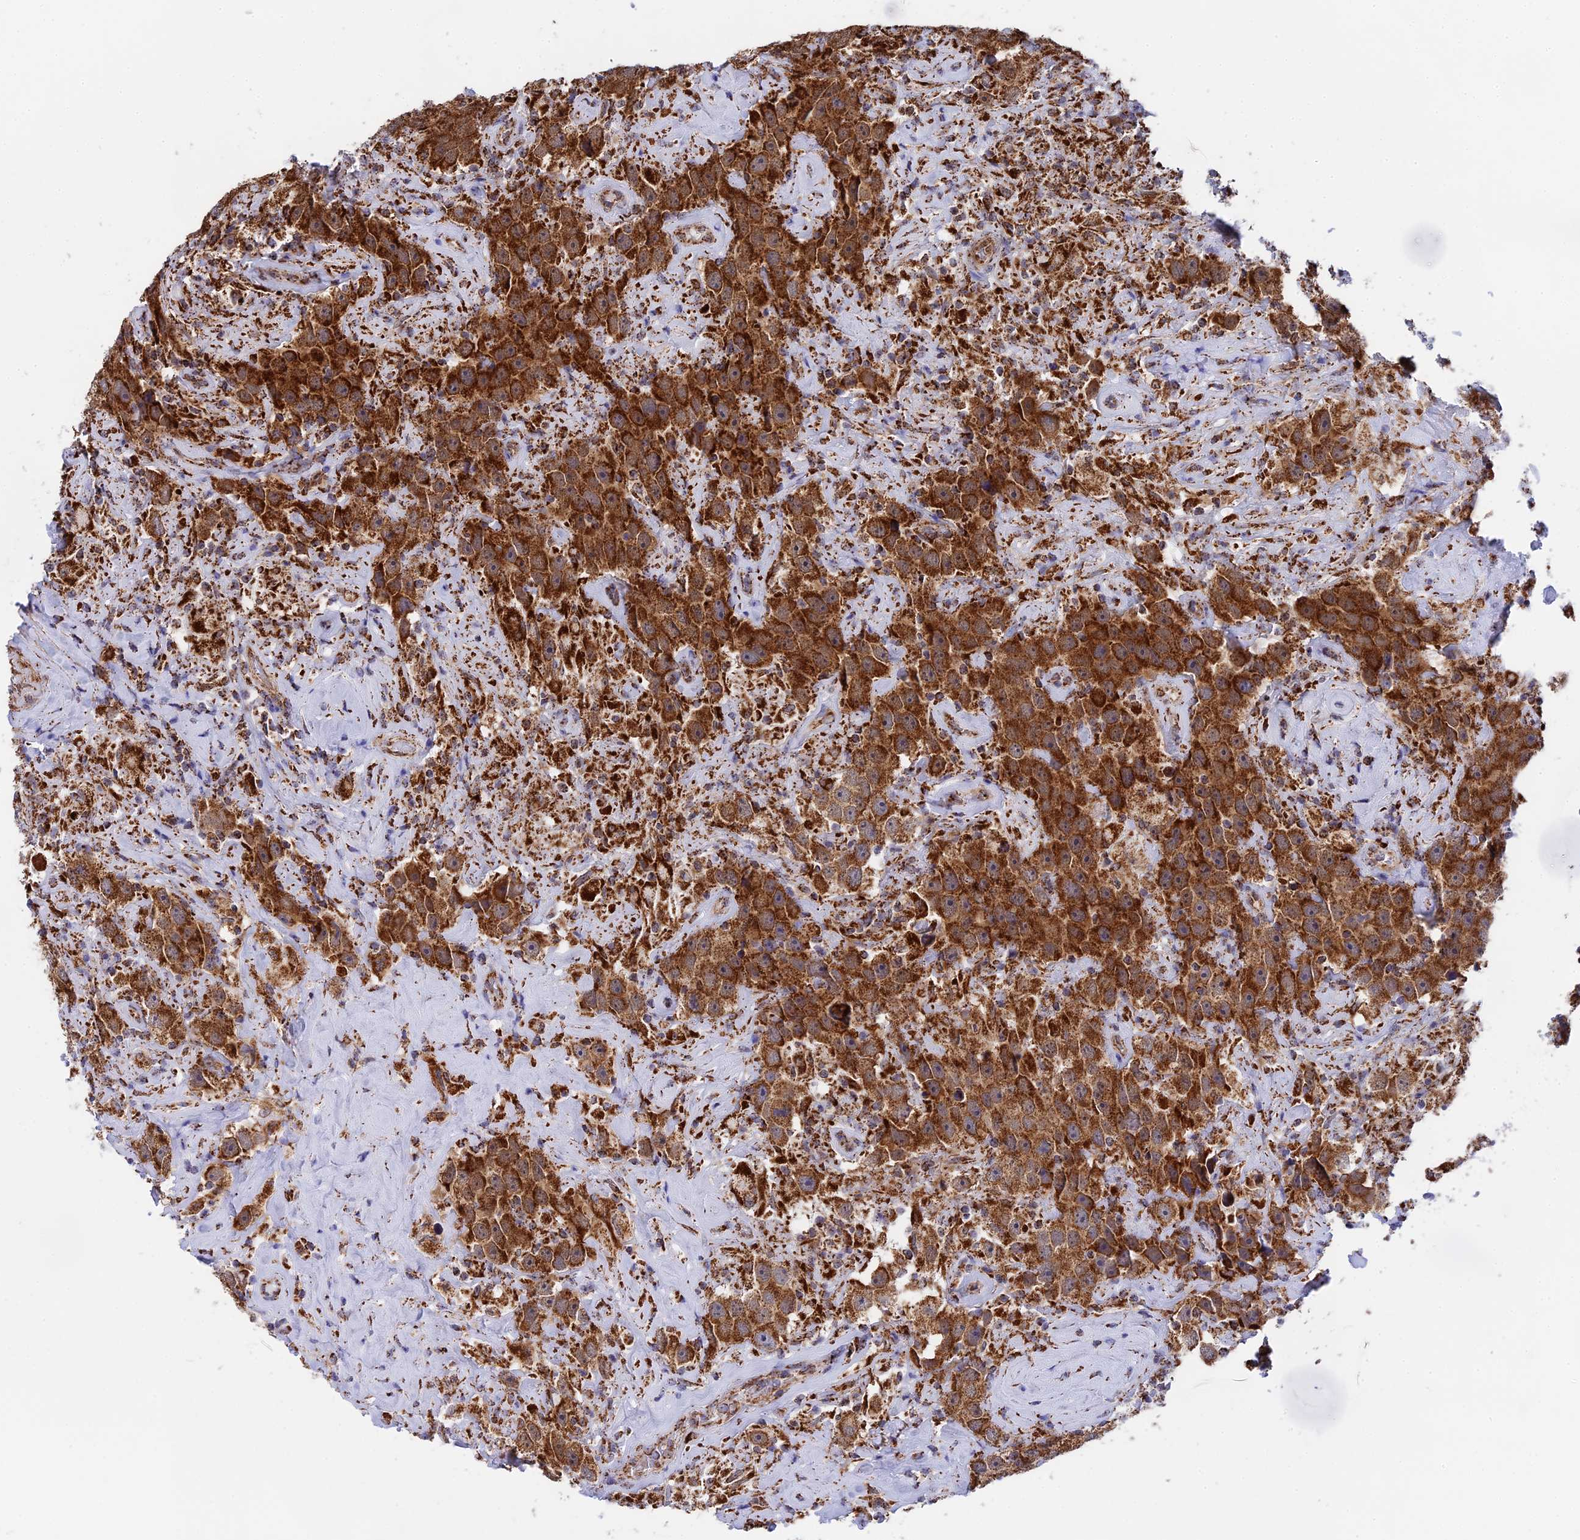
{"staining": {"intensity": "strong", "quantity": ">75%", "location": "cytoplasmic/membranous"}, "tissue": "testis cancer", "cell_type": "Tumor cells", "image_type": "cancer", "snomed": [{"axis": "morphology", "description": "Seminoma, NOS"}, {"axis": "topography", "description": "Testis"}], "caption": "An immunohistochemistry (IHC) photomicrograph of neoplastic tissue is shown. Protein staining in brown shows strong cytoplasmic/membranous positivity in testis seminoma within tumor cells.", "gene": "CDC16", "patient": {"sex": "male", "age": 49}}